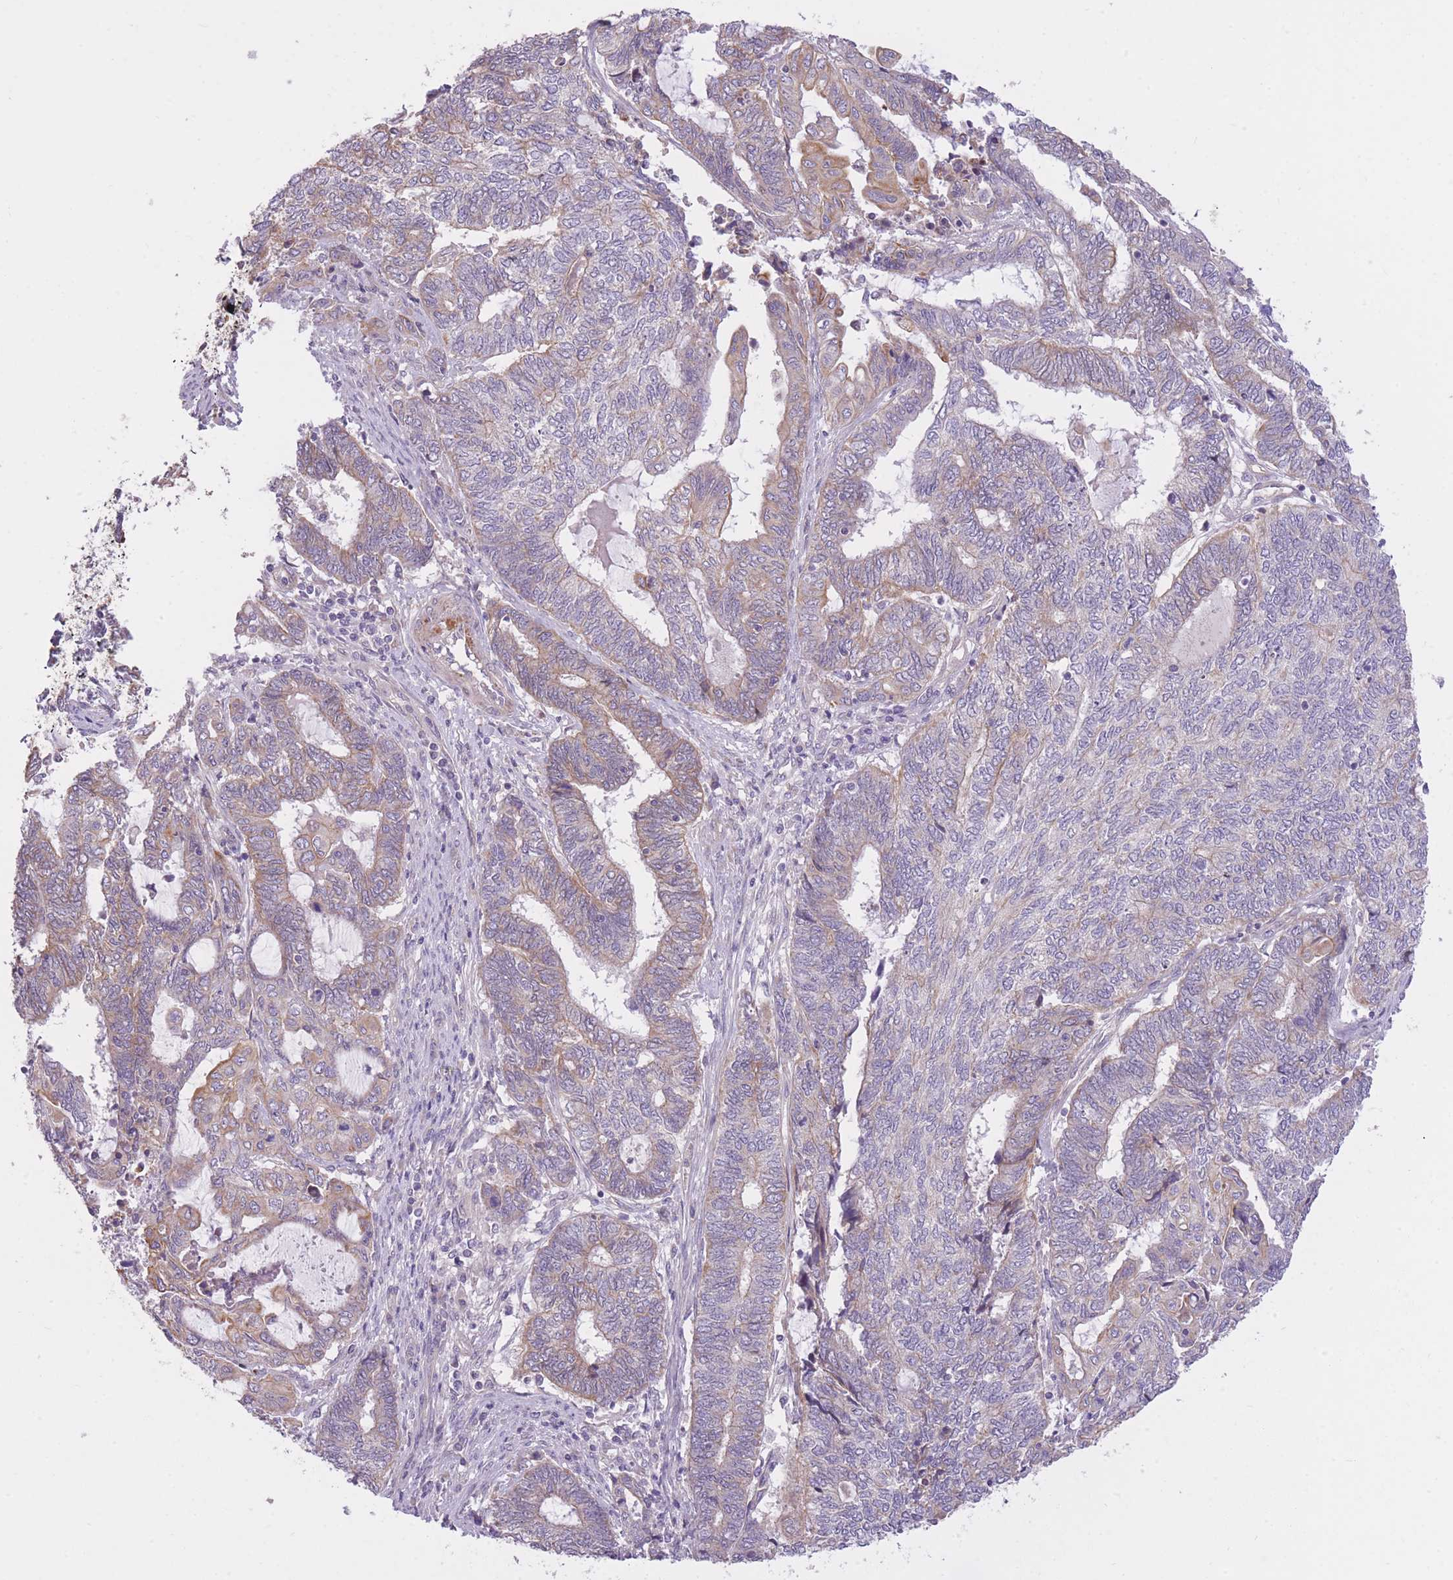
{"staining": {"intensity": "weak", "quantity": "25%-75%", "location": "cytoplasmic/membranous"}, "tissue": "endometrial cancer", "cell_type": "Tumor cells", "image_type": "cancer", "snomed": [{"axis": "morphology", "description": "Adenocarcinoma, NOS"}, {"axis": "topography", "description": "Uterus"}, {"axis": "topography", "description": "Endometrium"}], "caption": "This histopathology image displays IHC staining of human endometrial cancer (adenocarcinoma), with low weak cytoplasmic/membranous staining in approximately 25%-75% of tumor cells.", "gene": "REV1", "patient": {"sex": "female", "age": 70}}